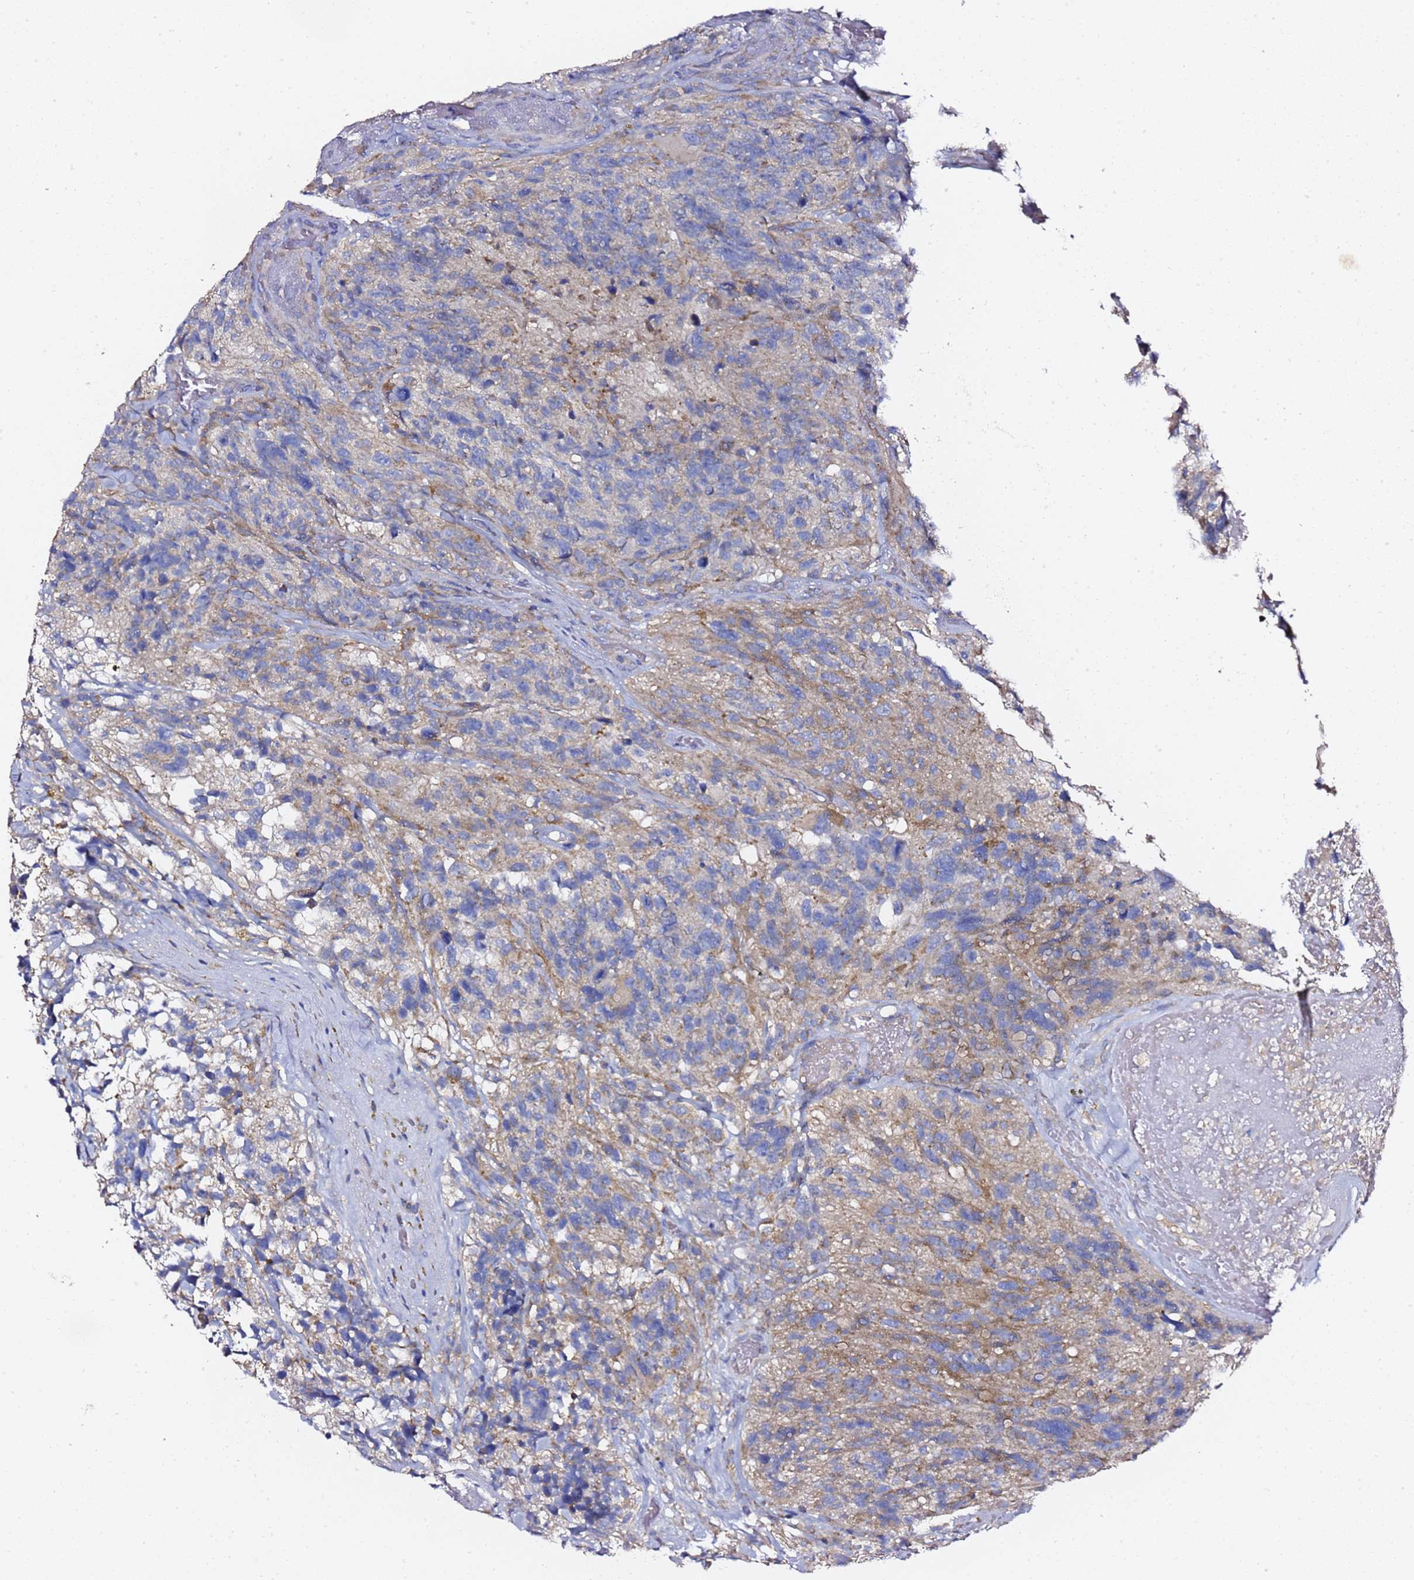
{"staining": {"intensity": "moderate", "quantity": "<25%", "location": "cytoplasmic/membranous"}, "tissue": "glioma", "cell_type": "Tumor cells", "image_type": "cancer", "snomed": [{"axis": "morphology", "description": "Glioma, malignant, High grade"}, {"axis": "topography", "description": "Brain"}], "caption": "Malignant high-grade glioma tissue demonstrates moderate cytoplasmic/membranous expression in approximately <25% of tumor cells, visualized by immunohistochemistry.", "gene": "C19orf12", "patient": {"sex": "male", "age": 69}}